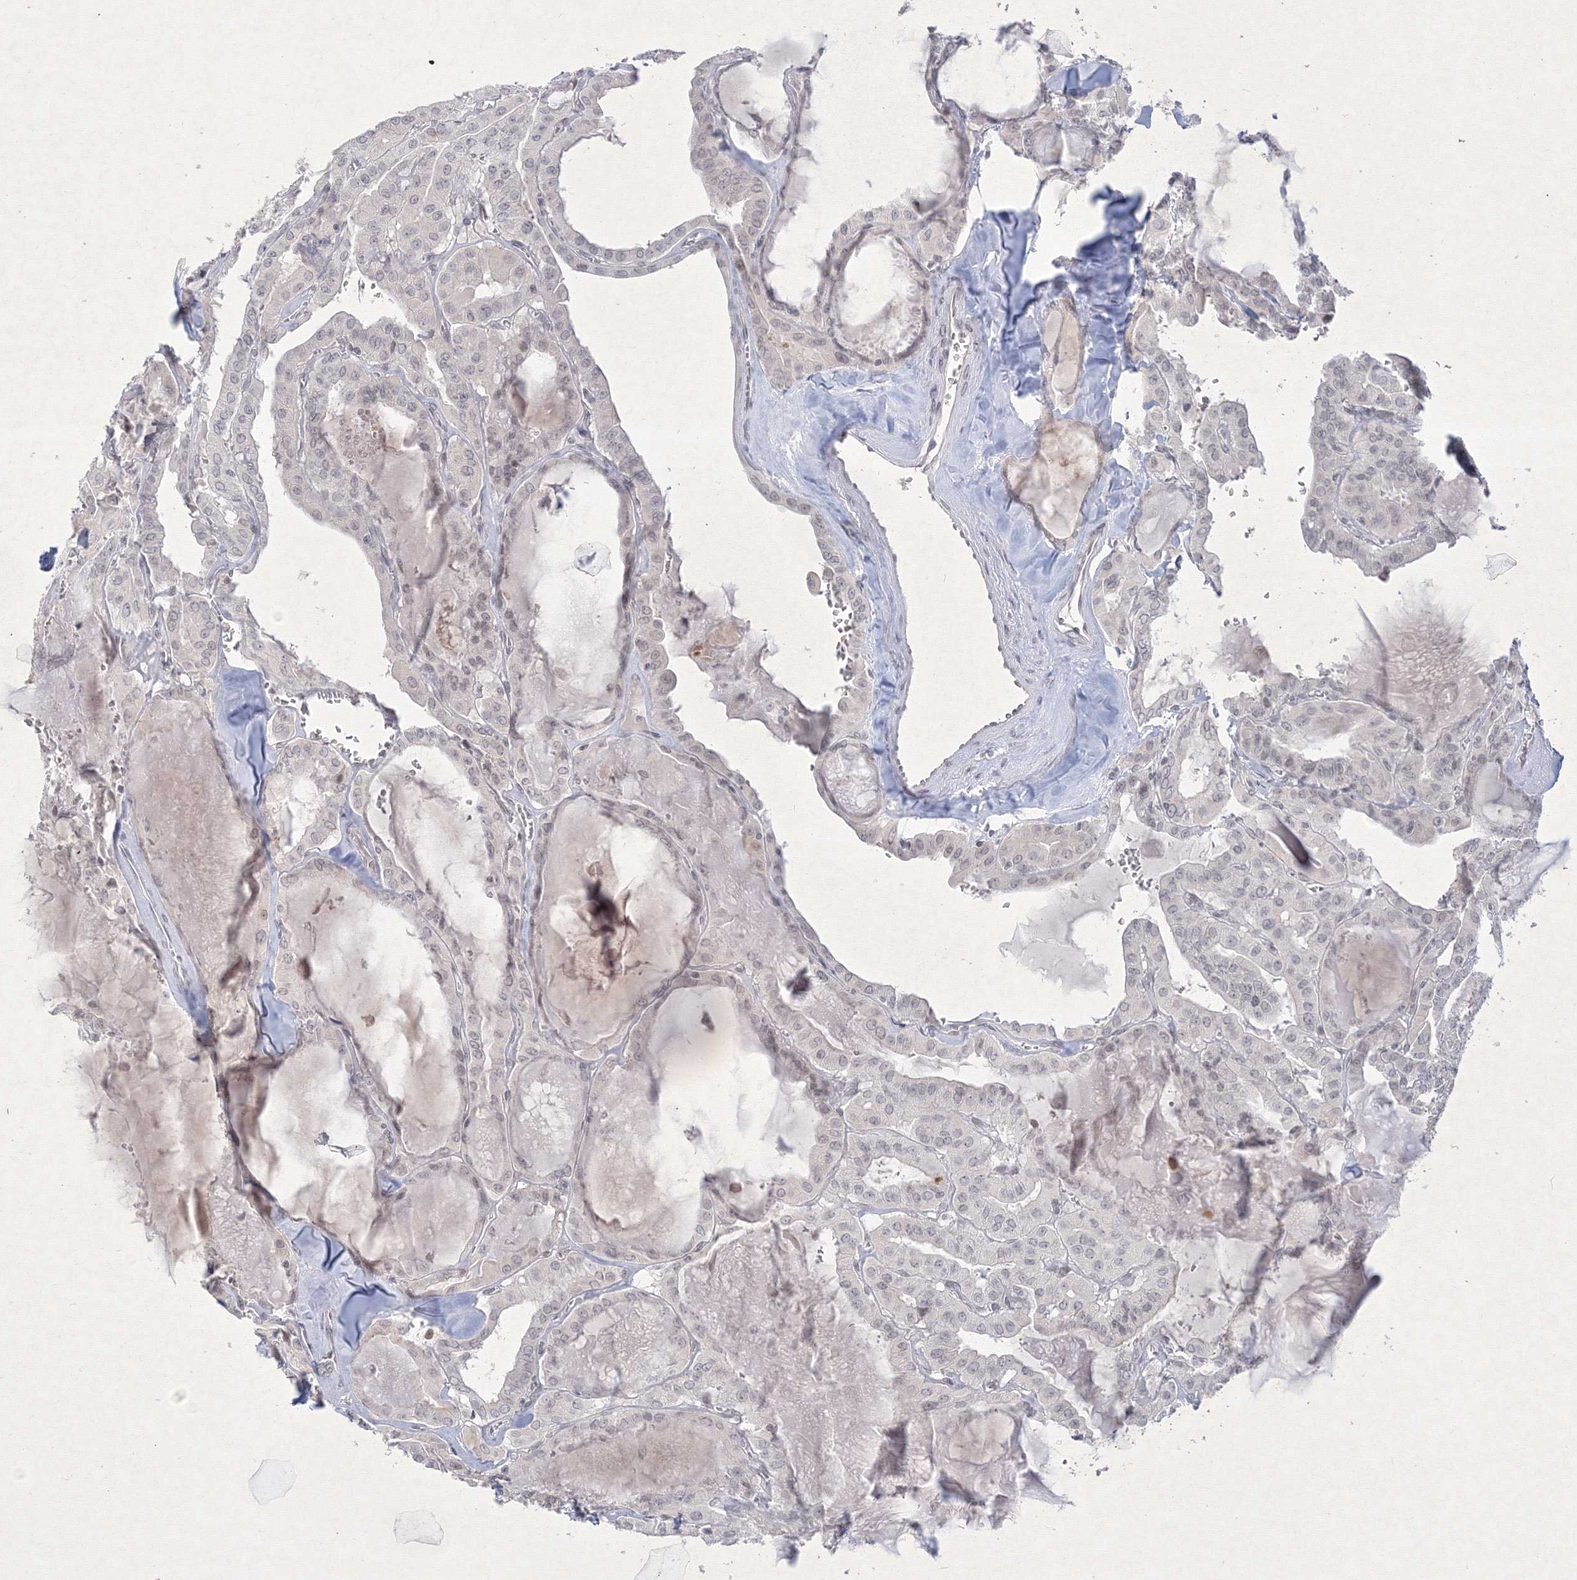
{"staining": {"intensity": "weak", "quantity": "<25%", "location": "nuclear"}, "tissue": "thyroid cancer", "cell_type": "Tumor cells", "image_type": "cancer", "snomed": [{"axis": "morphology", "description": "Papillary adenocarcinoma, NOS"}, {"axis": "topography", "description": "Thyroid gland"}], "caption": "Human papillary adenocarcinoma (thyroid) stained for a protein using IHC displays no expression in tumor cells.", "gene": "NXPE3", "patient": {"sex": "male", "age": 52}}